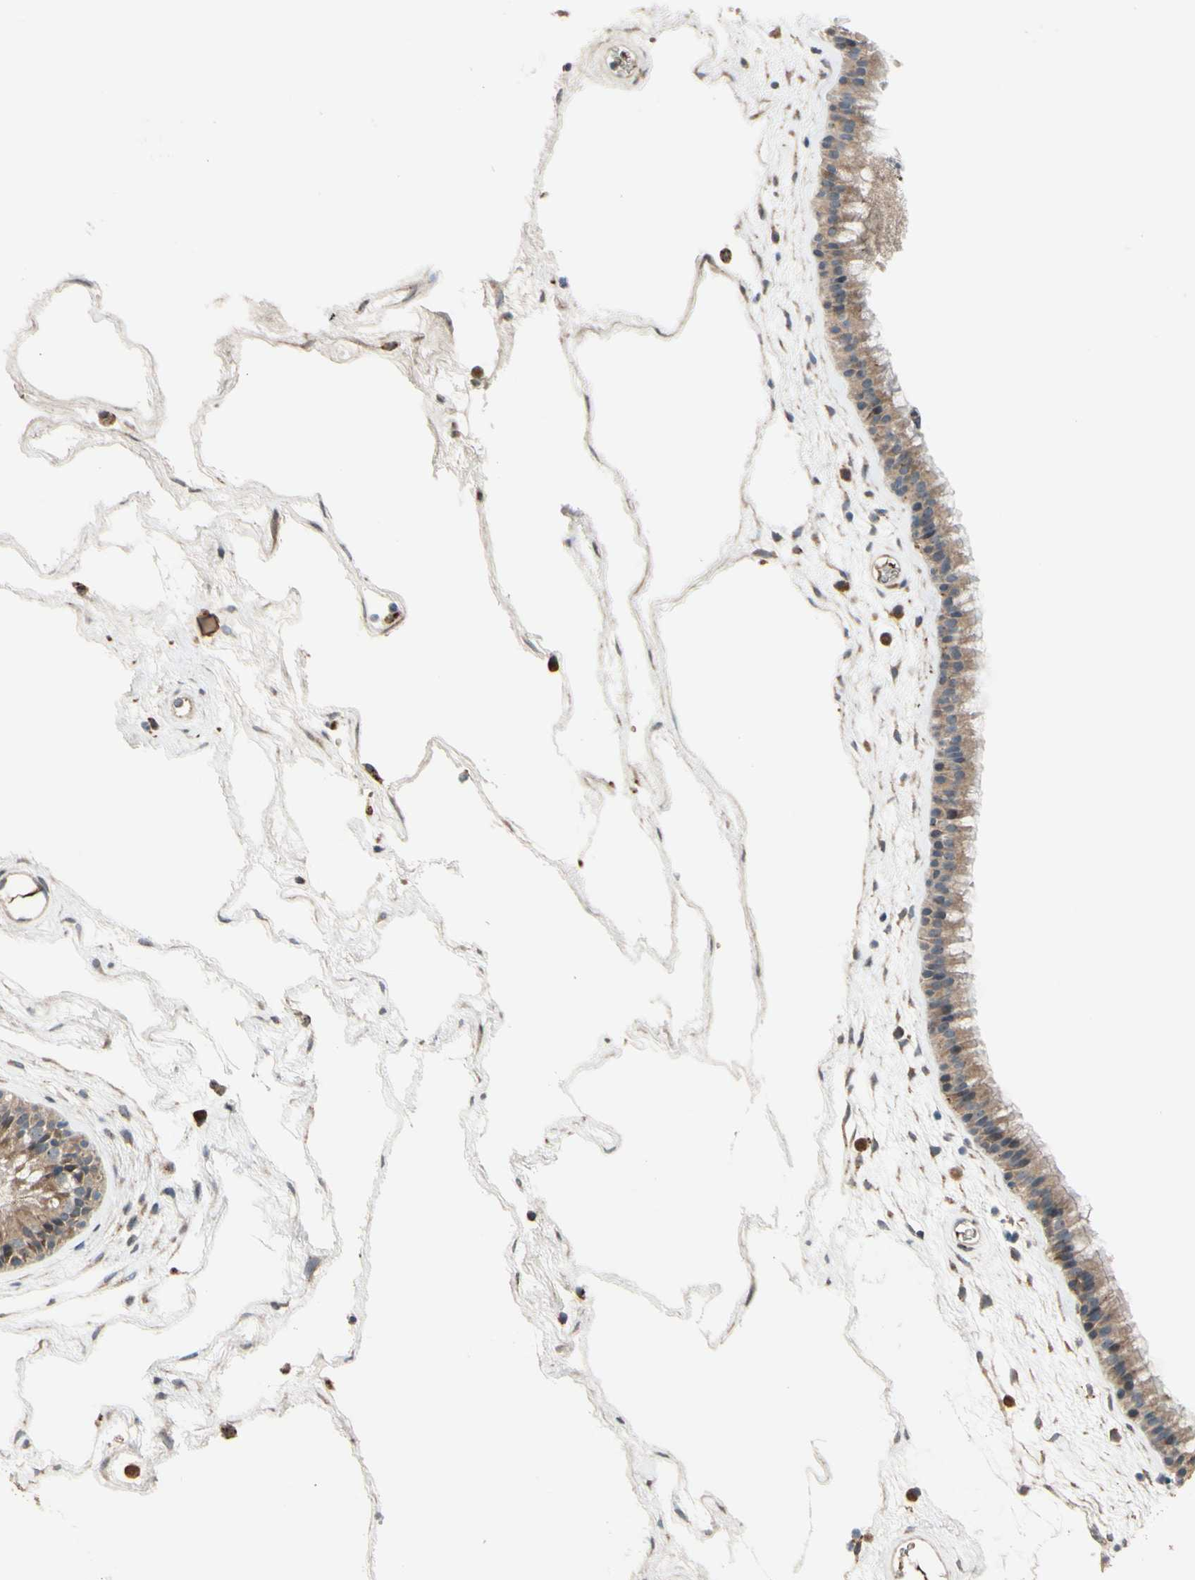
{"staining": {"intensity": "moderate", "quantity": ">75%", "location": "cytoplasmic/membranous"}, "tissue": "nasopharynx", "cell_type": "Respiratory epithelial cells", "image_type": "normal", "snomed": [{"axis": "morphology", "description": "Normal tissue, NOS"}, {"axis": "morphology", "description": "Inflammation, NOS"}, {"axis": "topography", "description": "Nasopharynx"}], "caption": "An immunohistochemistry (IHC) micrograph of benign tissue is shown. Protein staining in brown highlights moderate cytoplasmic/membranous positivity in nasopharynx within respiratory epithelial cells.", "gene": "SNX29", "patient": {"sex": "male", "age": 48}}